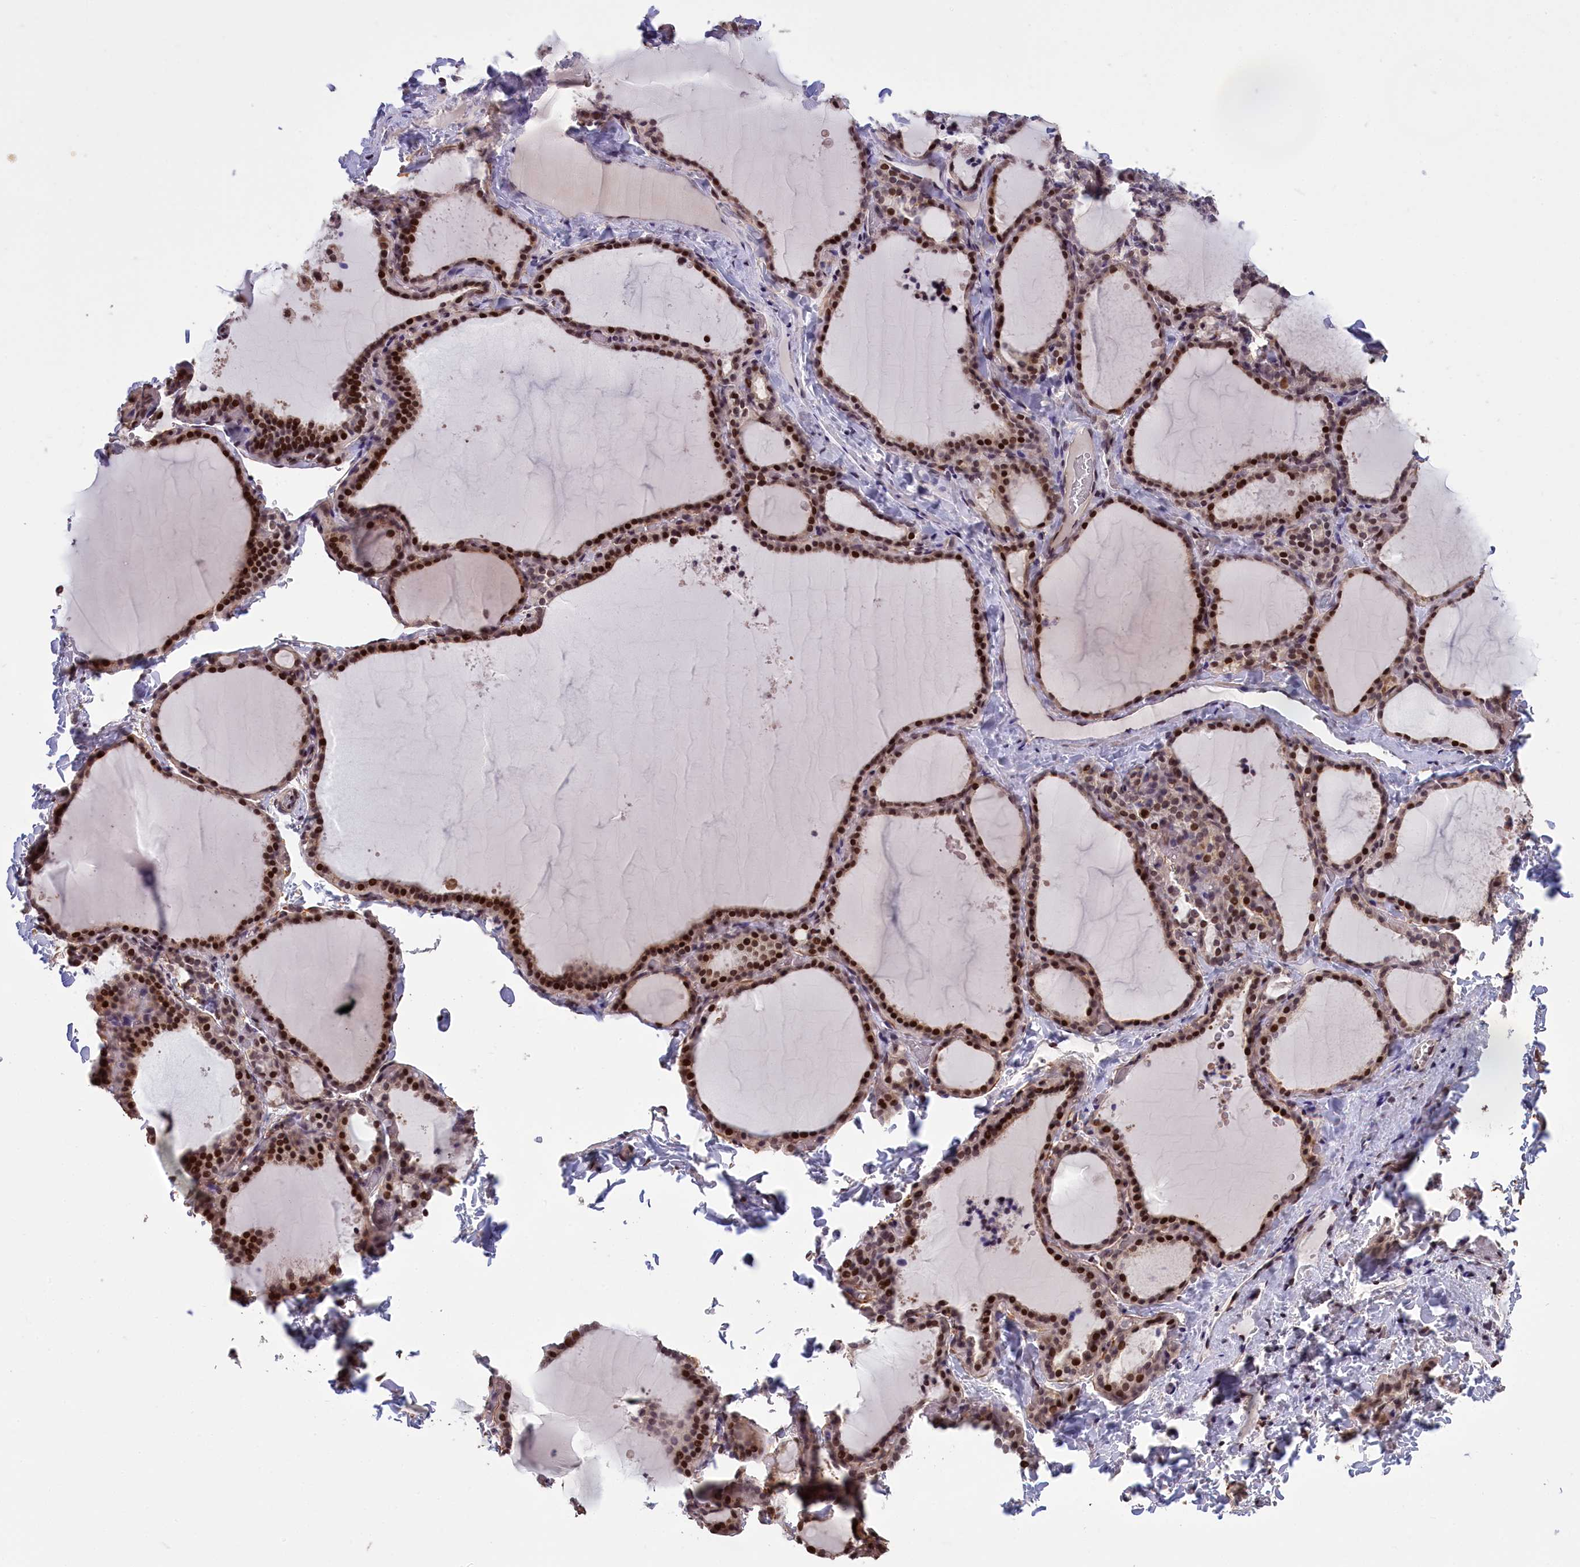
{"staining": {"intensity": "moderate", "quantity": ">75%", "location": "nuclear"}, "tissue": "thyroid gland", "cell_type": "Glandular cells", "image_type": "normal", "snomed": [{"axis": "morphology", "description": "Normal tissue, NOS"}, {"axis": "topography", "description": "Thyroid gland"}], "caption": "Protein staining of benign thyroid gland exhibits moderate nuclear expression in about >75% of glandular cells. (IHC, brightfield microscopy, high magnification).", "gene": "RELB", "patient": {"sex": "female", "age": 22}}